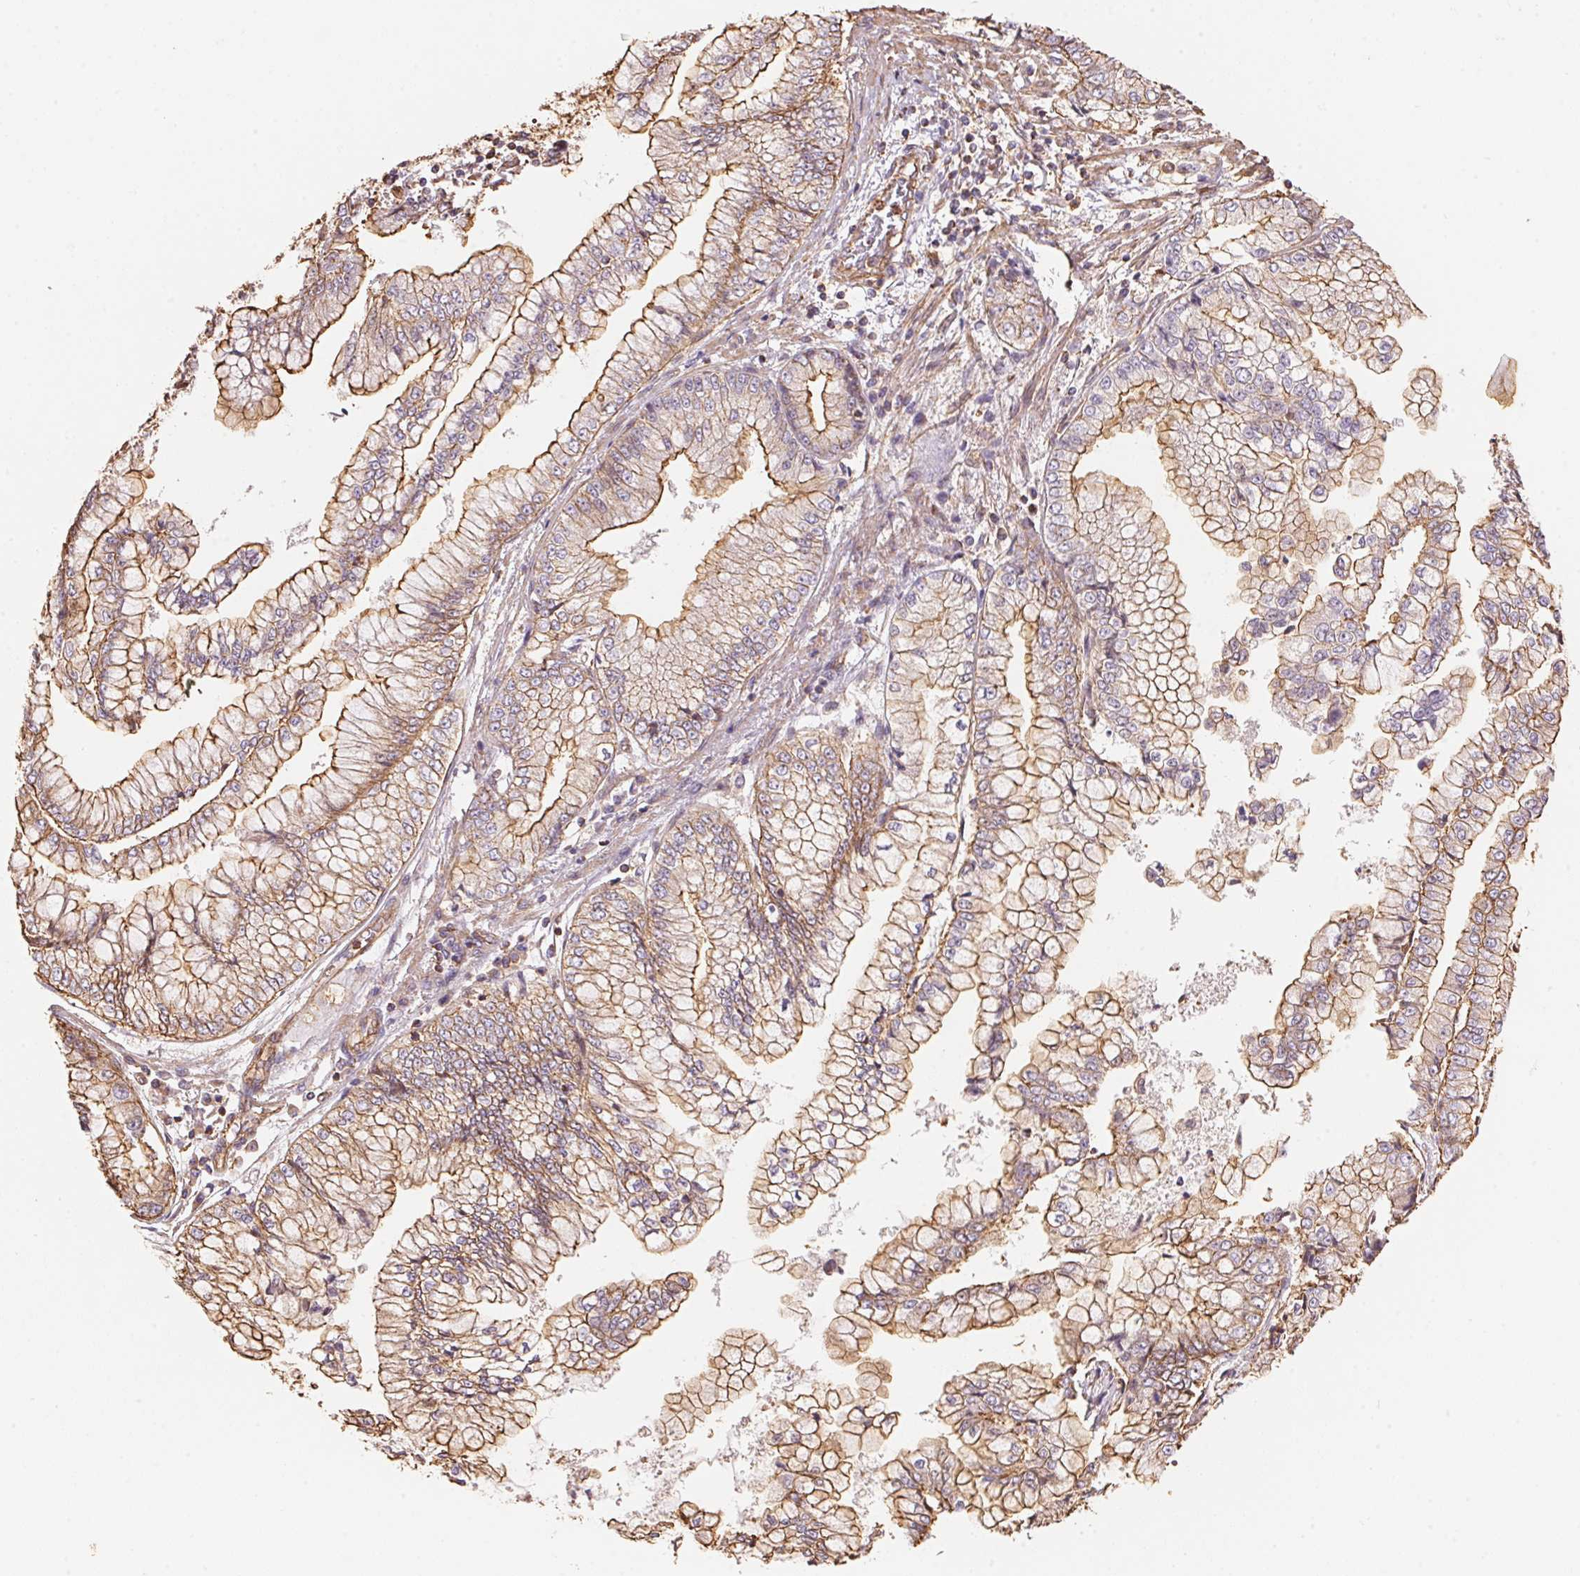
{"staining": {"intensity": "moderate", "quantity": ">75%", "location": "cytoplasmic/membranous"}, "tissue": "stomach cancer", "cell_type": "Tumor cells", "image_type": "cancer", "snomed": [{"axis": "morphology", "description": "Adenocarcinoma, NOS"}, {"axis": "topography", "description": "Stomach, upper"}], "caption": "Tumor cells display moderate cytoplasmic/membranous staining in approximately >75% of cells in stomach cancer.", "gene": "FRAS1", "patient": {"sex": "female", "age": 74}}